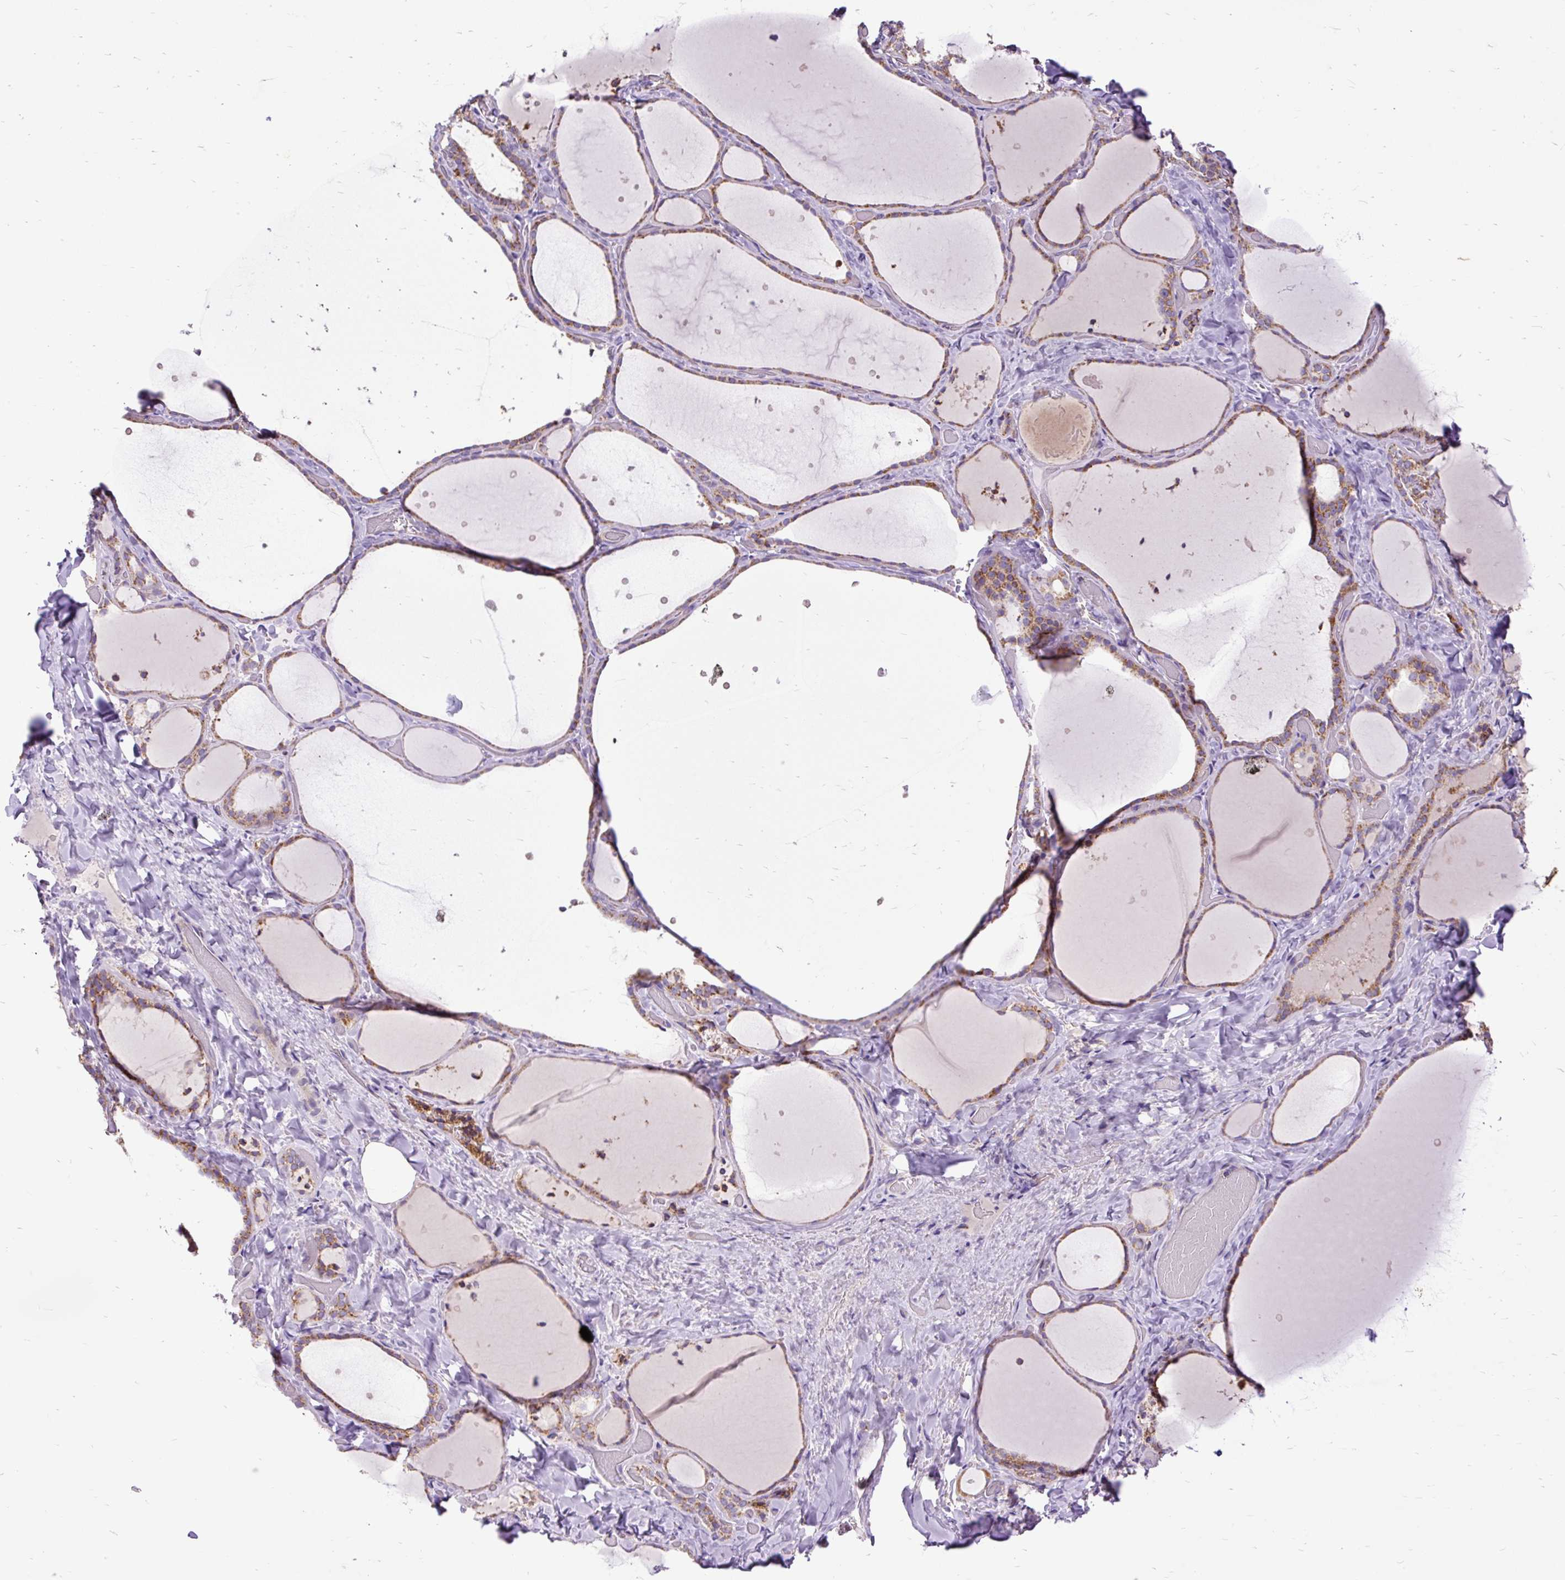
{"staining": {"intensity": "moderate", "quantity": ">75%", "location": "cytoplasmic/membranous"}, "tissue": "thyroid gland", "cell_type": "Glandular cells", "image_type": "normal", "snomed": [{"axis": "morphology", "description": "Normal tissue, NOS"}, {"axis": "topography", "description": "Thyroid gland"}], "caption": "DAB (3,3'-diaminobenzidine) immunohistochemical staining of unremarkable thyroid gland shows moderate cytoplasmic/membranous protein staining in approximately >75% of glandular cells.", "gene": "TOMM40", "patient": {"sex": "female", "age": 36}}